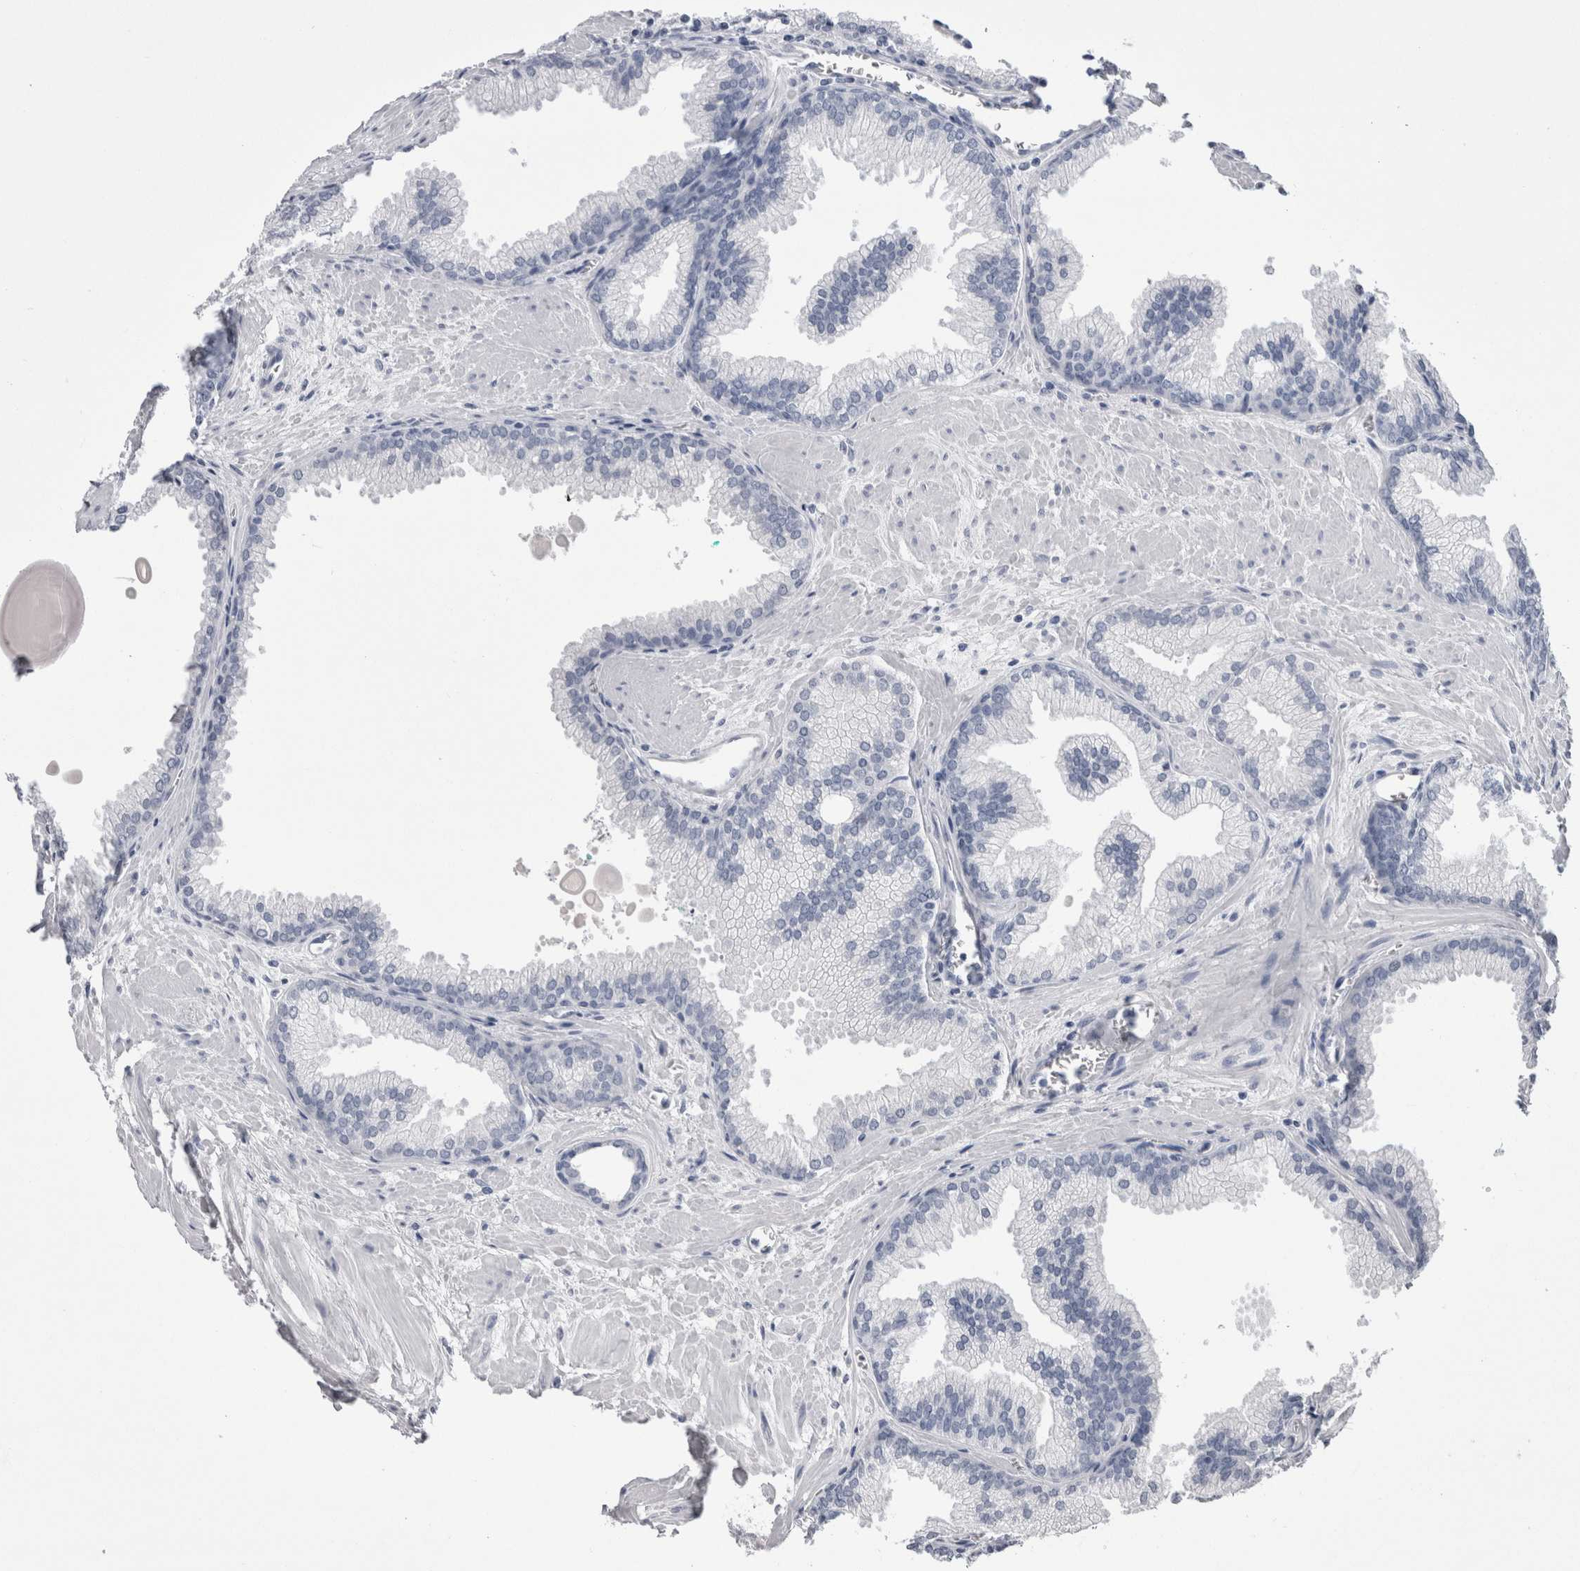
{"staining": {"intensity": "negative", "quantity": "none", "location": "none"}, "tissue": "prostate cancer", "cell_type": "Tumor cells", "image_type": "cancer", "snomed": [{"axis": "morphology", "description": "Adenocarcinoma, Low grade"}, {"axis": "topography", "description": "Prostate"}], "caption": "Prostate cancer (adenocarcinoma (low-grade)) was stained to show a protein in brown. There is no significant expression in tumor cells.", "gene": "CDHR5", "patient": {"sex": "male", "age": 59}}